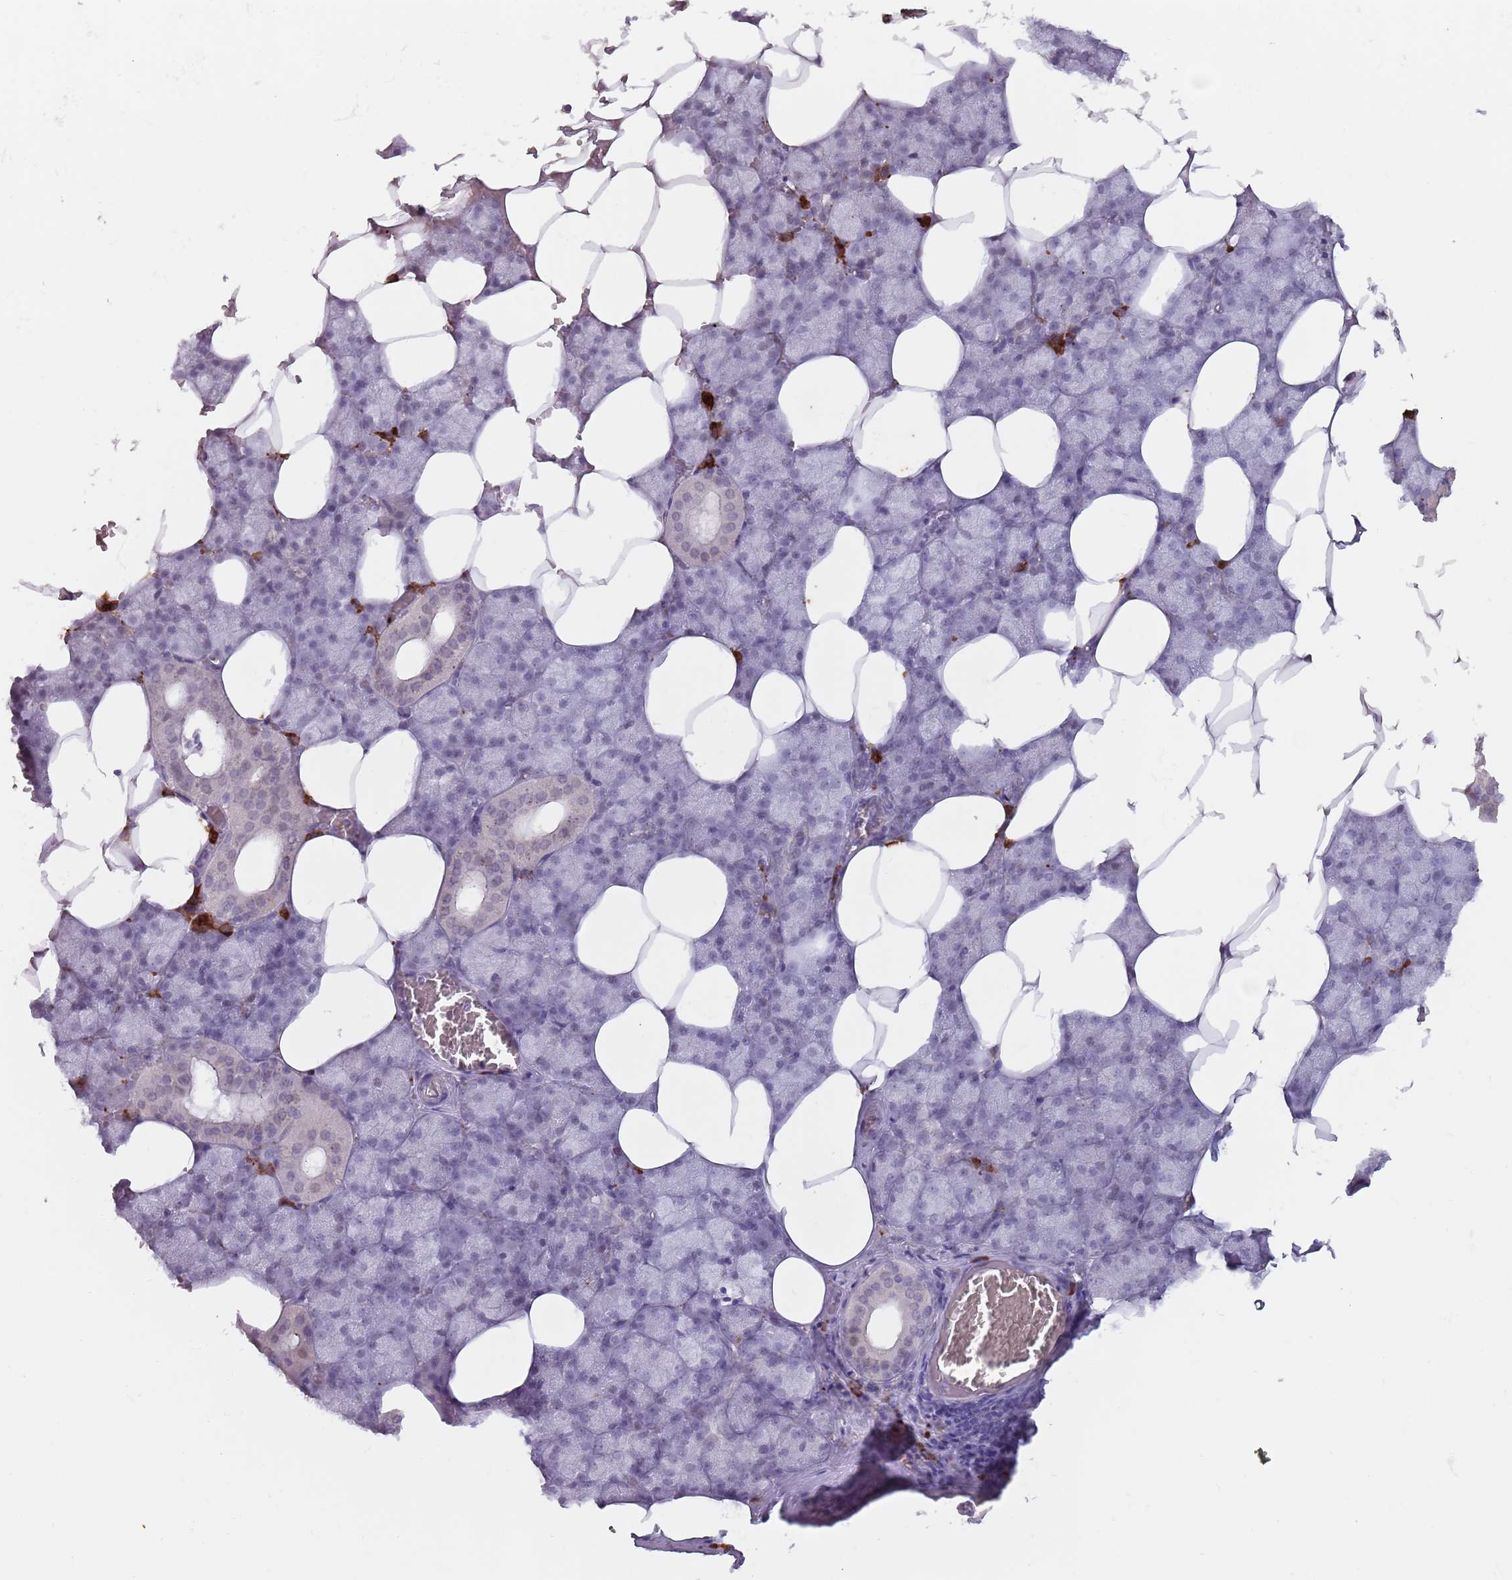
{"staining": {"intensity": "negative", "quantity": "none", "location": "none"}, "tissue": "salivary gland", "cell_type": "Glandular cells", "image_type": "normal", "snomed": [{"axis": "morphology", "description": "Normal tissue, NOS"}, {"axis": "topography", "description": "Salivary gland"}], "caption": "Immunohistochemistry image of normal salivary gland: salivary gland stained with DAB demonstrates no significant protein positivity in glandular cells.", "gene": "DXO", "patient": {"sex": "male", "age": 62}}